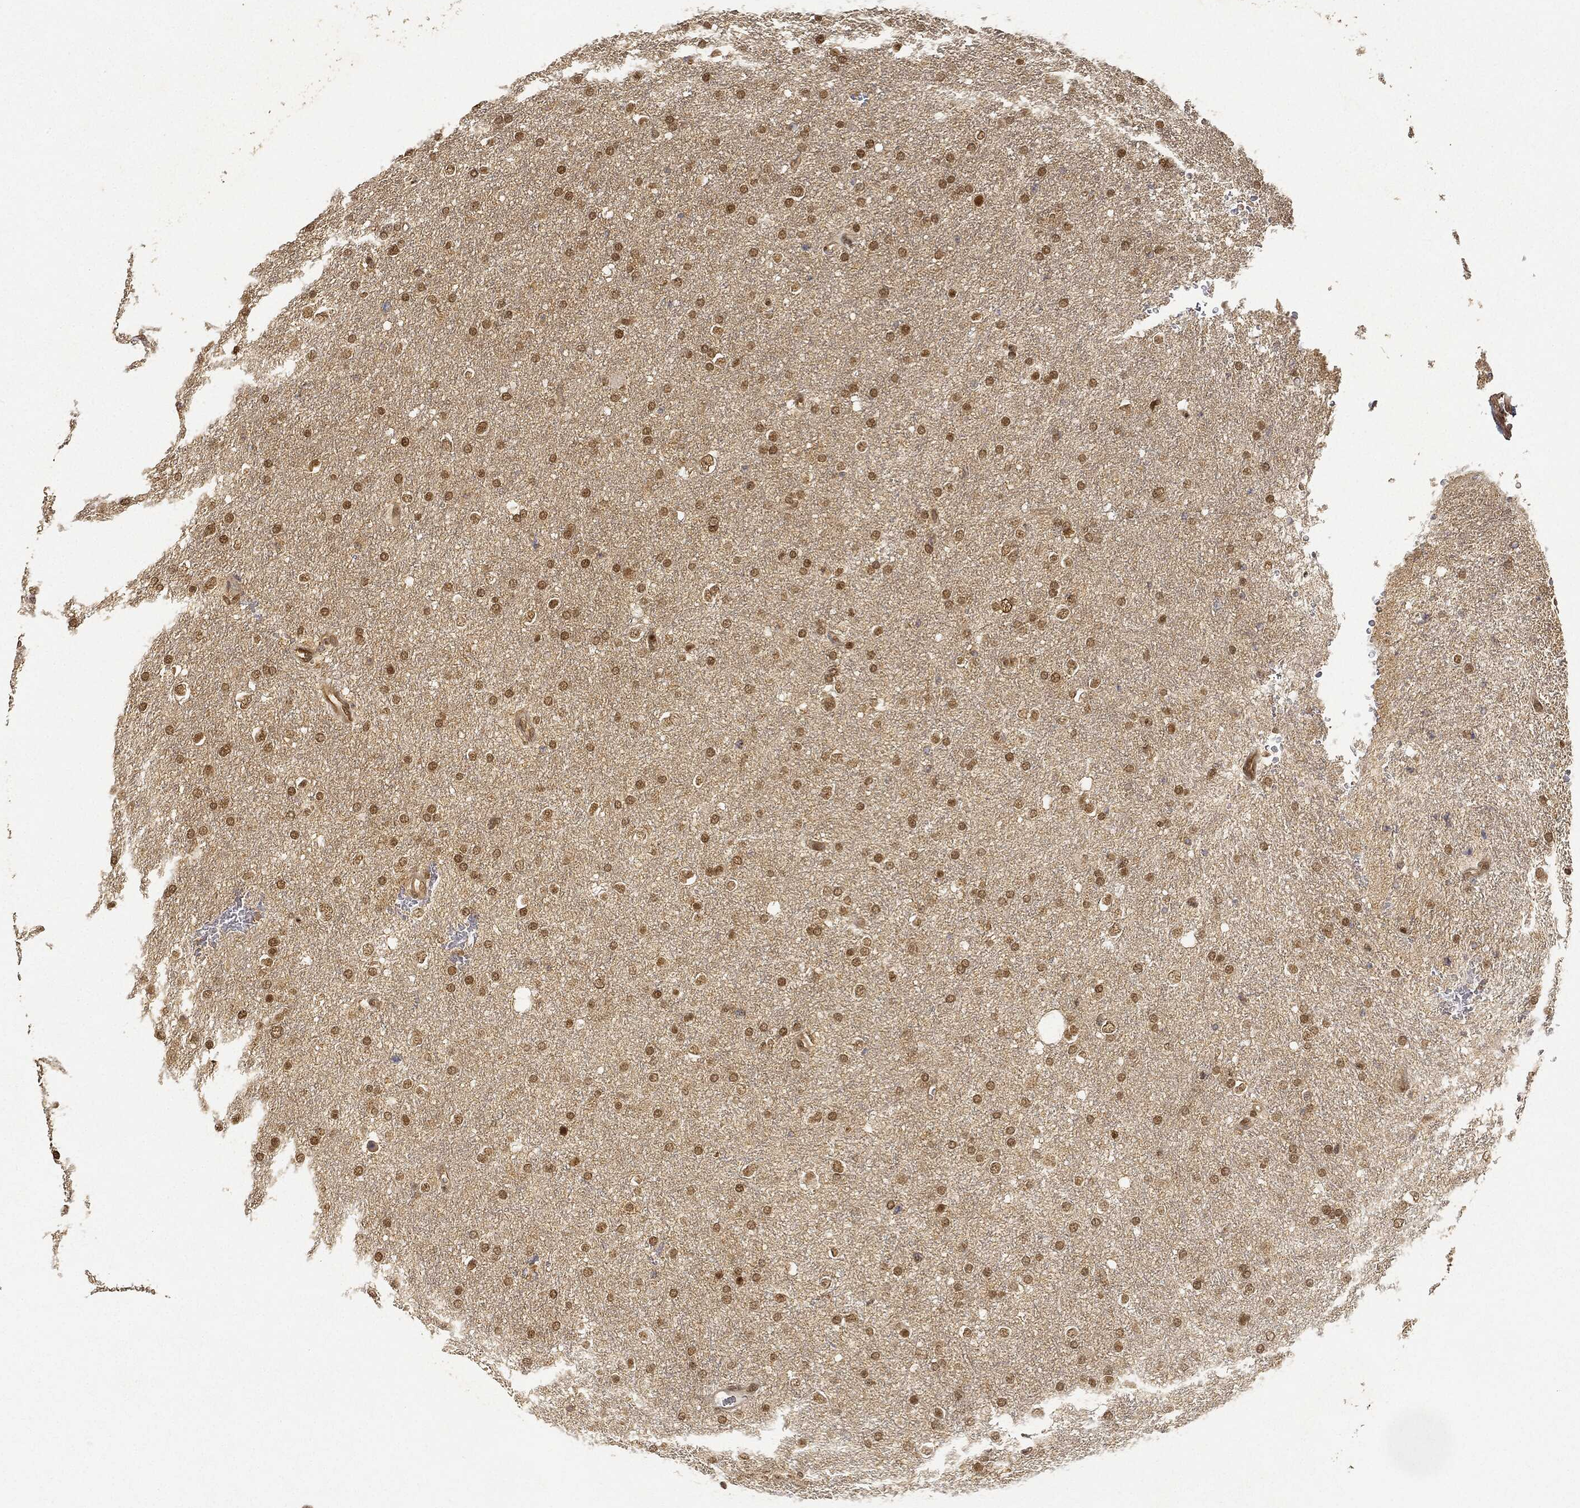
{"staining": {"intensity": "moderate", "quantity": ">75%", "location": "nuclear"}, "tissue": "glioma", "cell_type": "Tumor cells", "image_type": "cancer", "snomed": [{"axis": "morphology", "description": "Glioma, malignant, Low grade"}, {"axis": "topography", "description": "Brain"}], "caption": "Brown immunohistochemical staining in malignant low-grade glioma displays moderate nuclear positivity in about >75% of tumor cells.", "gene": "CIB1", "patient": {"sex": "female", "age": 37}}